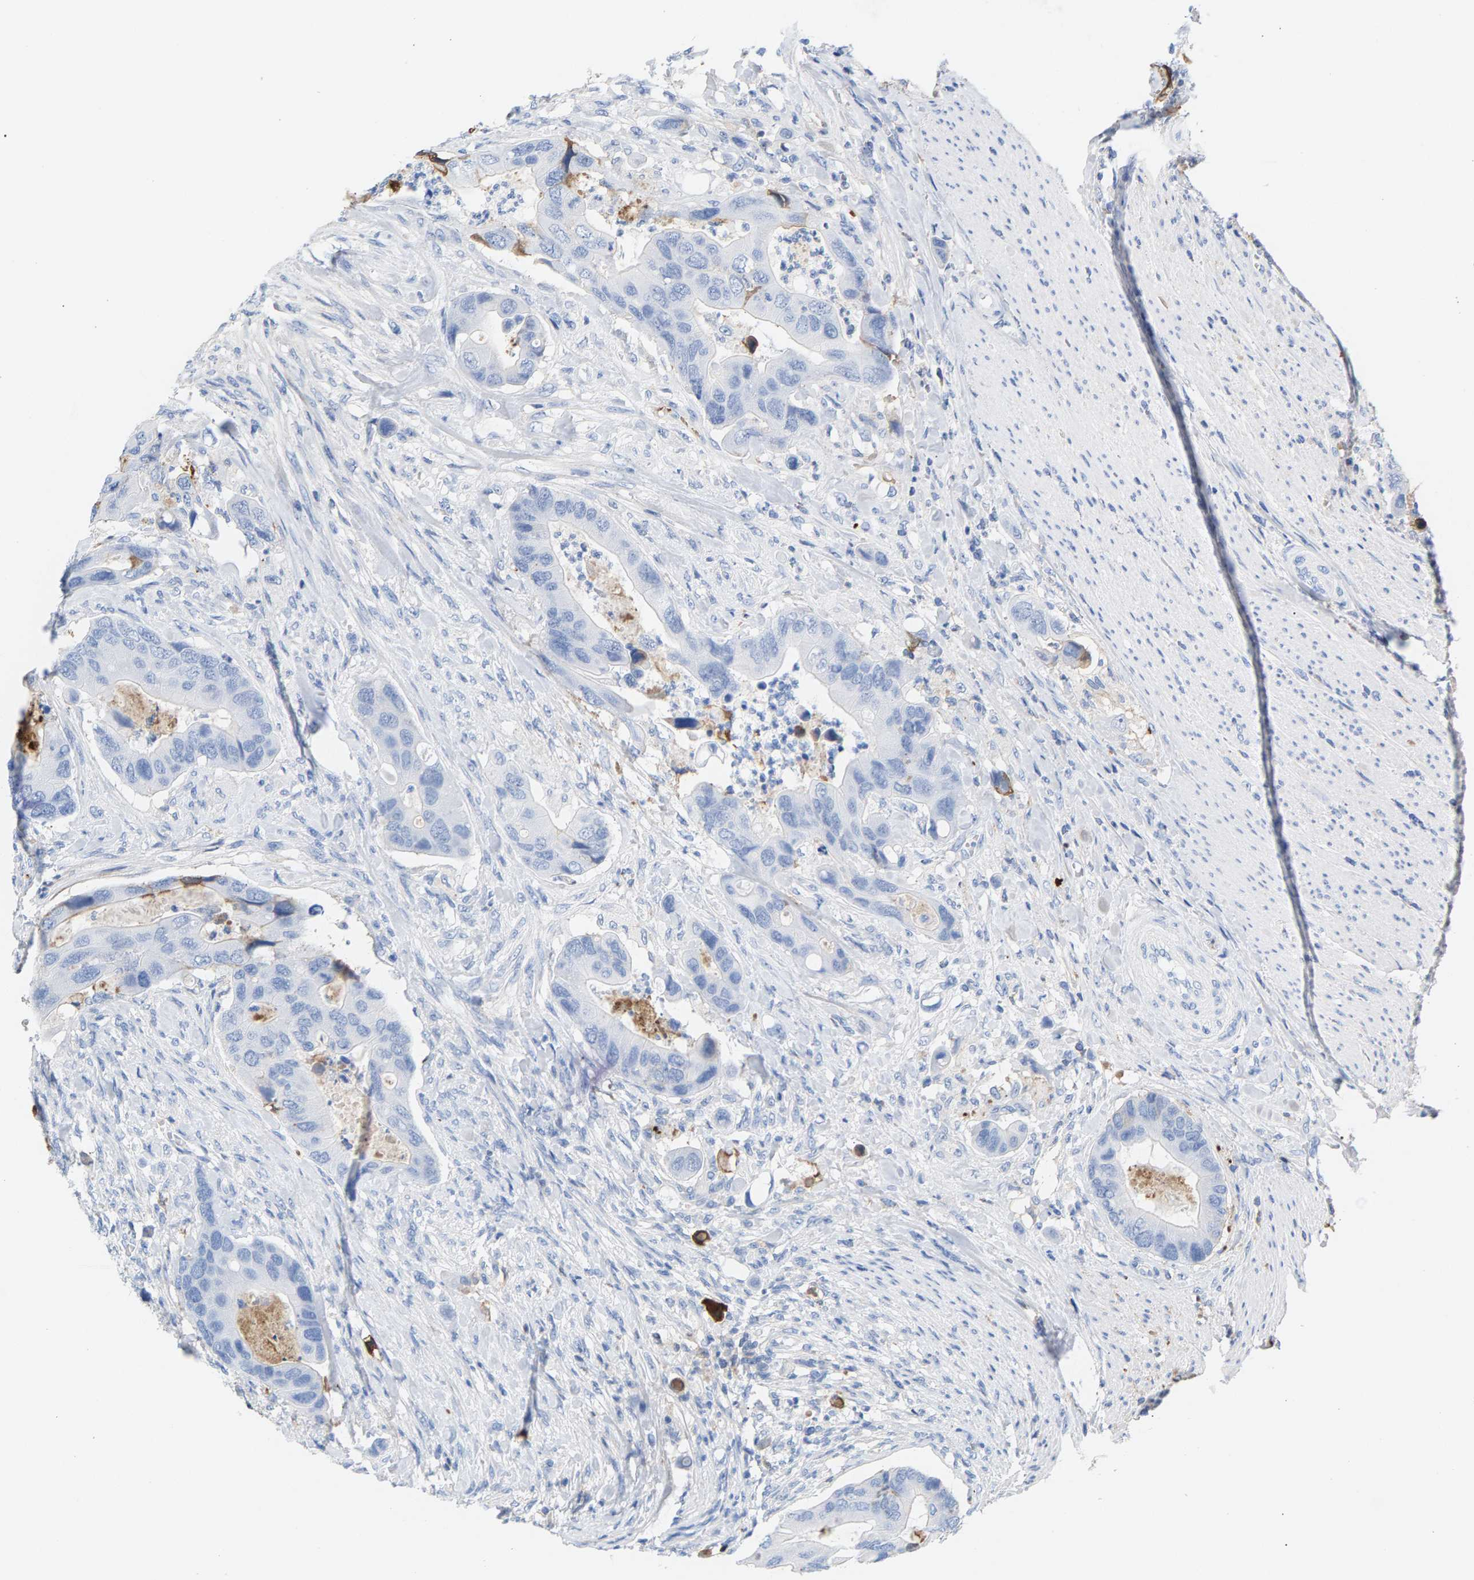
{"staining": {"intensity": "negative", "quantity": "none", "location": "none"}, "tissue": "colorectal cancer", "cell_type": "Tumor cells", "image_type": "cancer", "snomed": [{"axis": "morphology", "description": "Adenocarcinoma, NOS"}, {"axis": "topography", "description": "Rectum"}], "caption": "A high-resolution histopathology image shows IHC staining of colorectal cancer, which shows no significant positivity in tumor cells.", "gene": "APOH", "patient": {"sex": "female", "age": 57}}